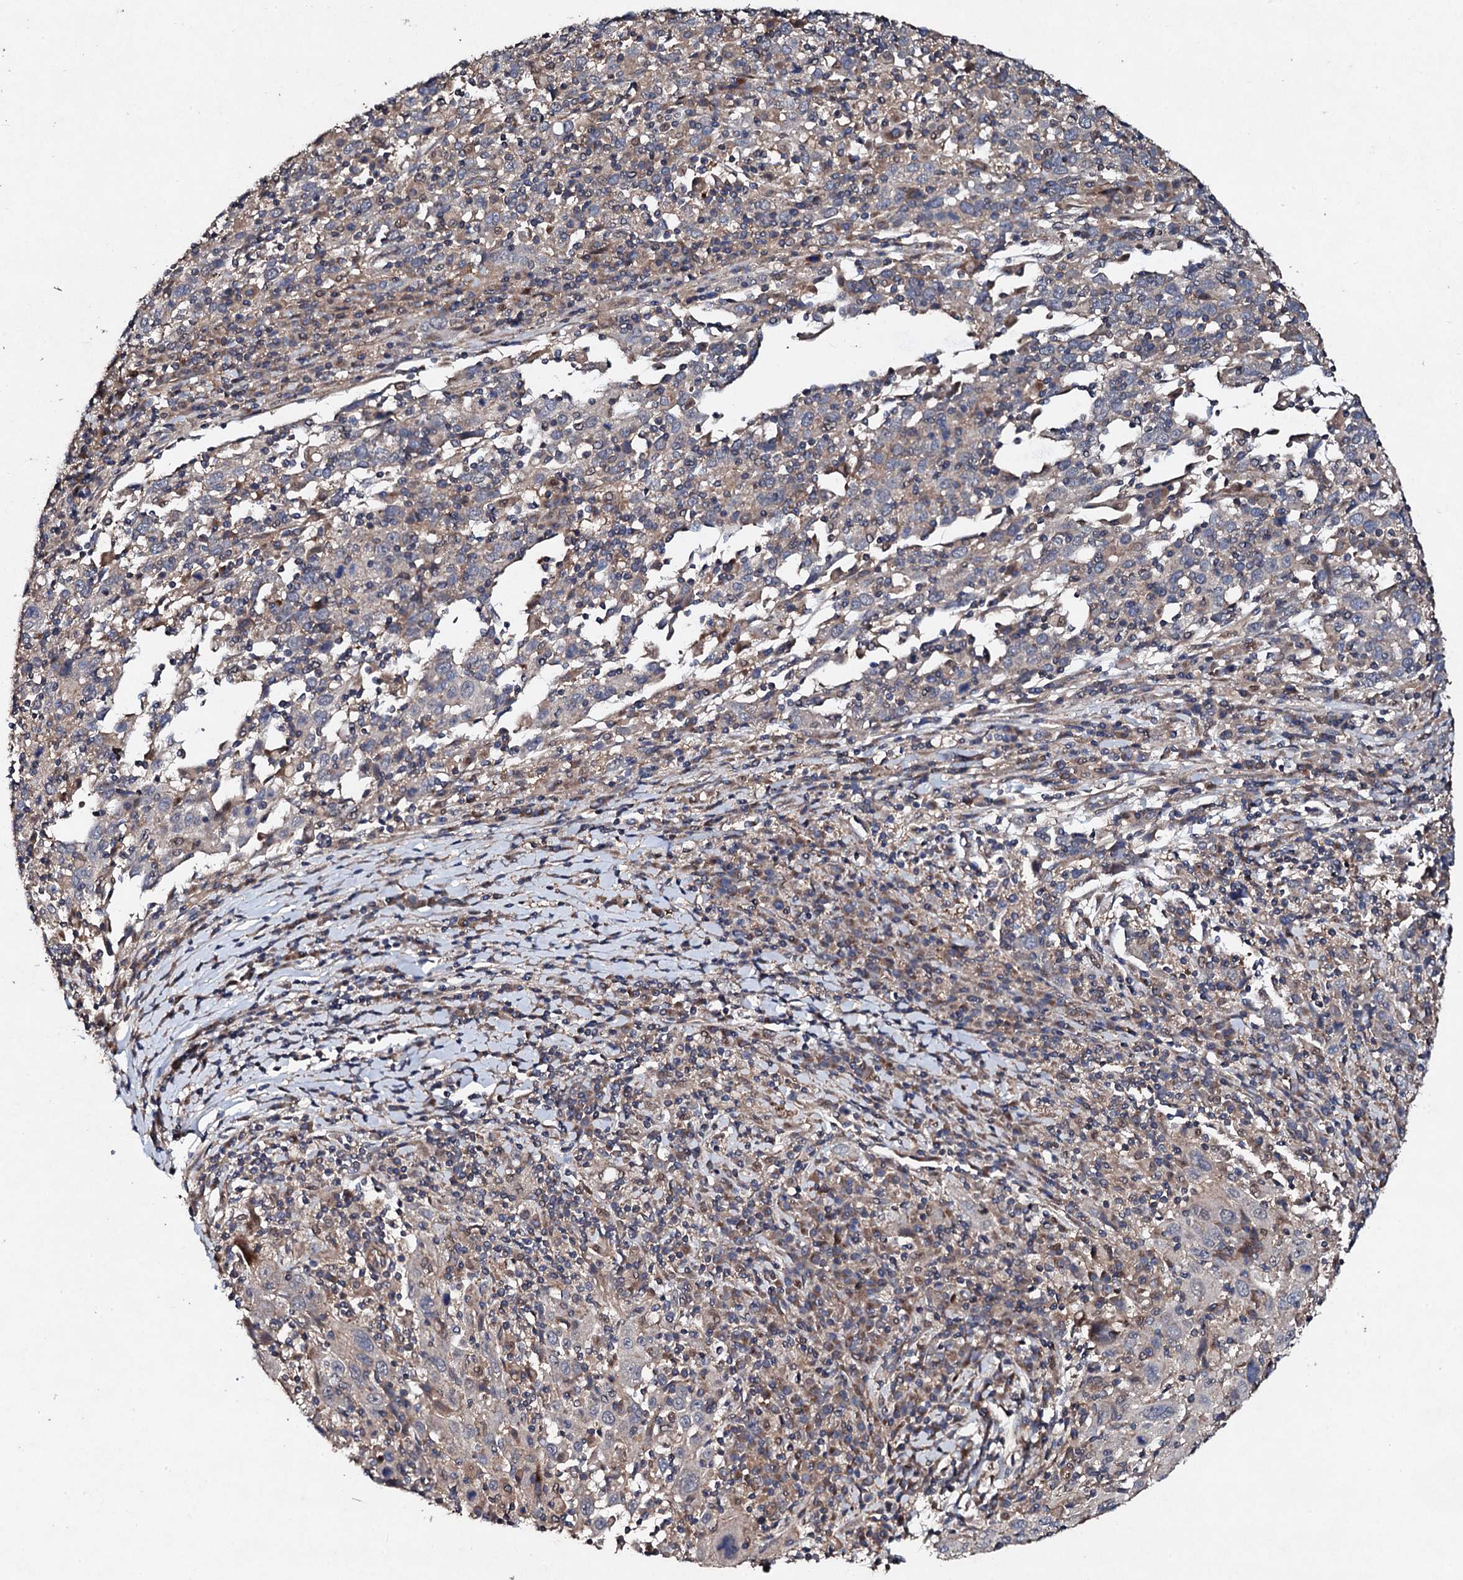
{"staining": {"intensity": "weak", "quantity": "<25%", "location": "cytoplasmic/membranous"}, "tissue": "cervical cancer", "cell_type": "Tumor cells", "image_type": "cancer", "snomed": [{"axis": "morphology", "description": "Squamous cell carcinoma, NOS"}, {"axis": "topography", "description": "Cervix"}], "caption": "DAB immunohistochemical staining of human cervical cancer (squamous cell carcinoma) demonstrates no significant expression in tumor cells. (DAB immunohistochemistry (IHC), high magnification).", "gene": "MOCOS", "patient": {"sex": "female", "age": 46}}